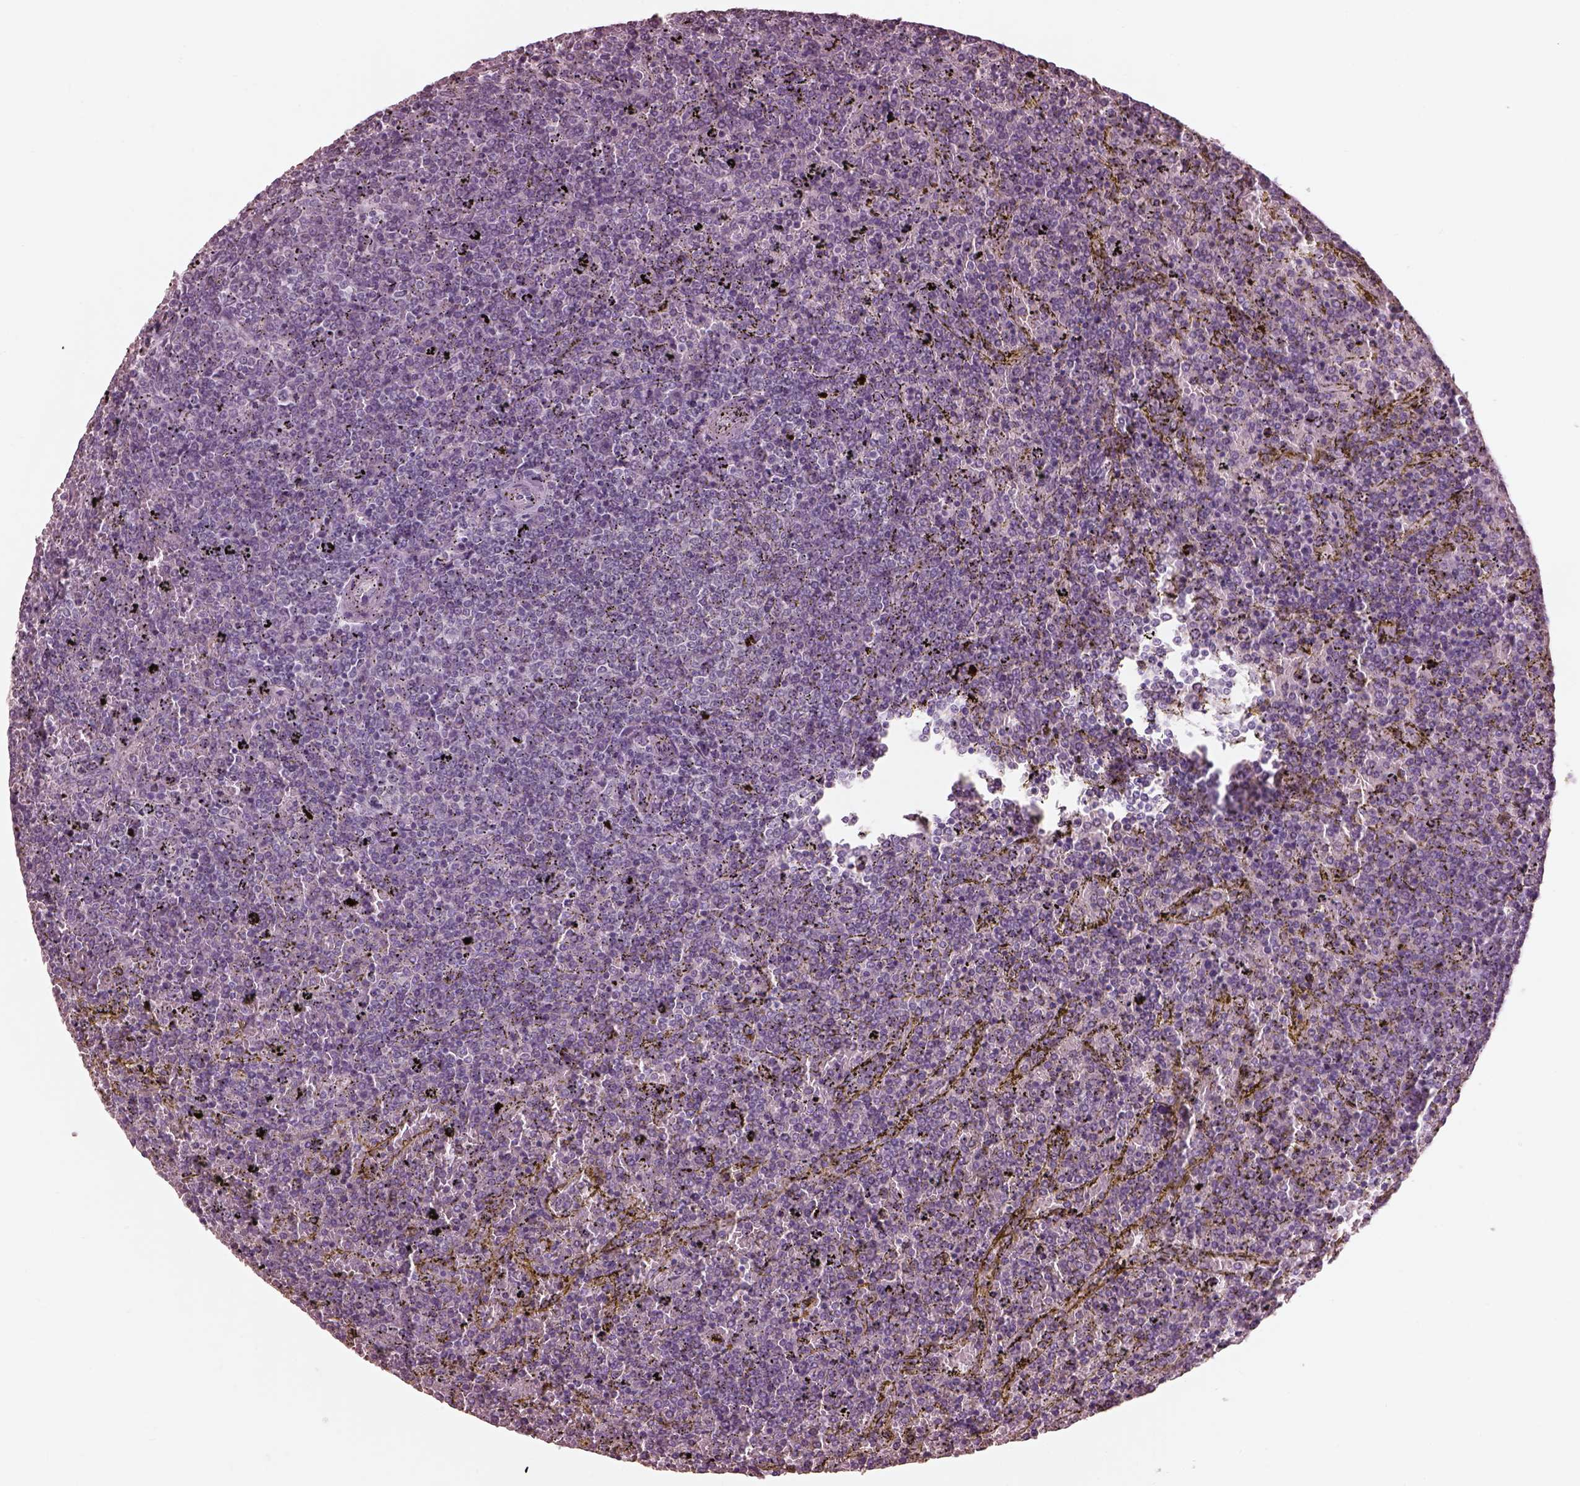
{"staining": {"intensity": "negative", "quantity": "none", "location": "none"}, "tissue": "lymphoma", "cell_type": "Tumor cells", "image_type": "cancer", "snomed": [{"axis": "morphology", "description": "Malignant lymphoma, non-Hodgkin's type, Low grade"}, {"axis": "topography", "description": "Spleen"}], "caption": "Immunohistochemistry (IHC) image of malignant lymphoma, non-Hodgkin's type (low-grade) stained for a protein (brown), which exhibits no staining in tumor cells.", "gene": "GARIN4", "patient": {"sex": "female", "age": 77}}